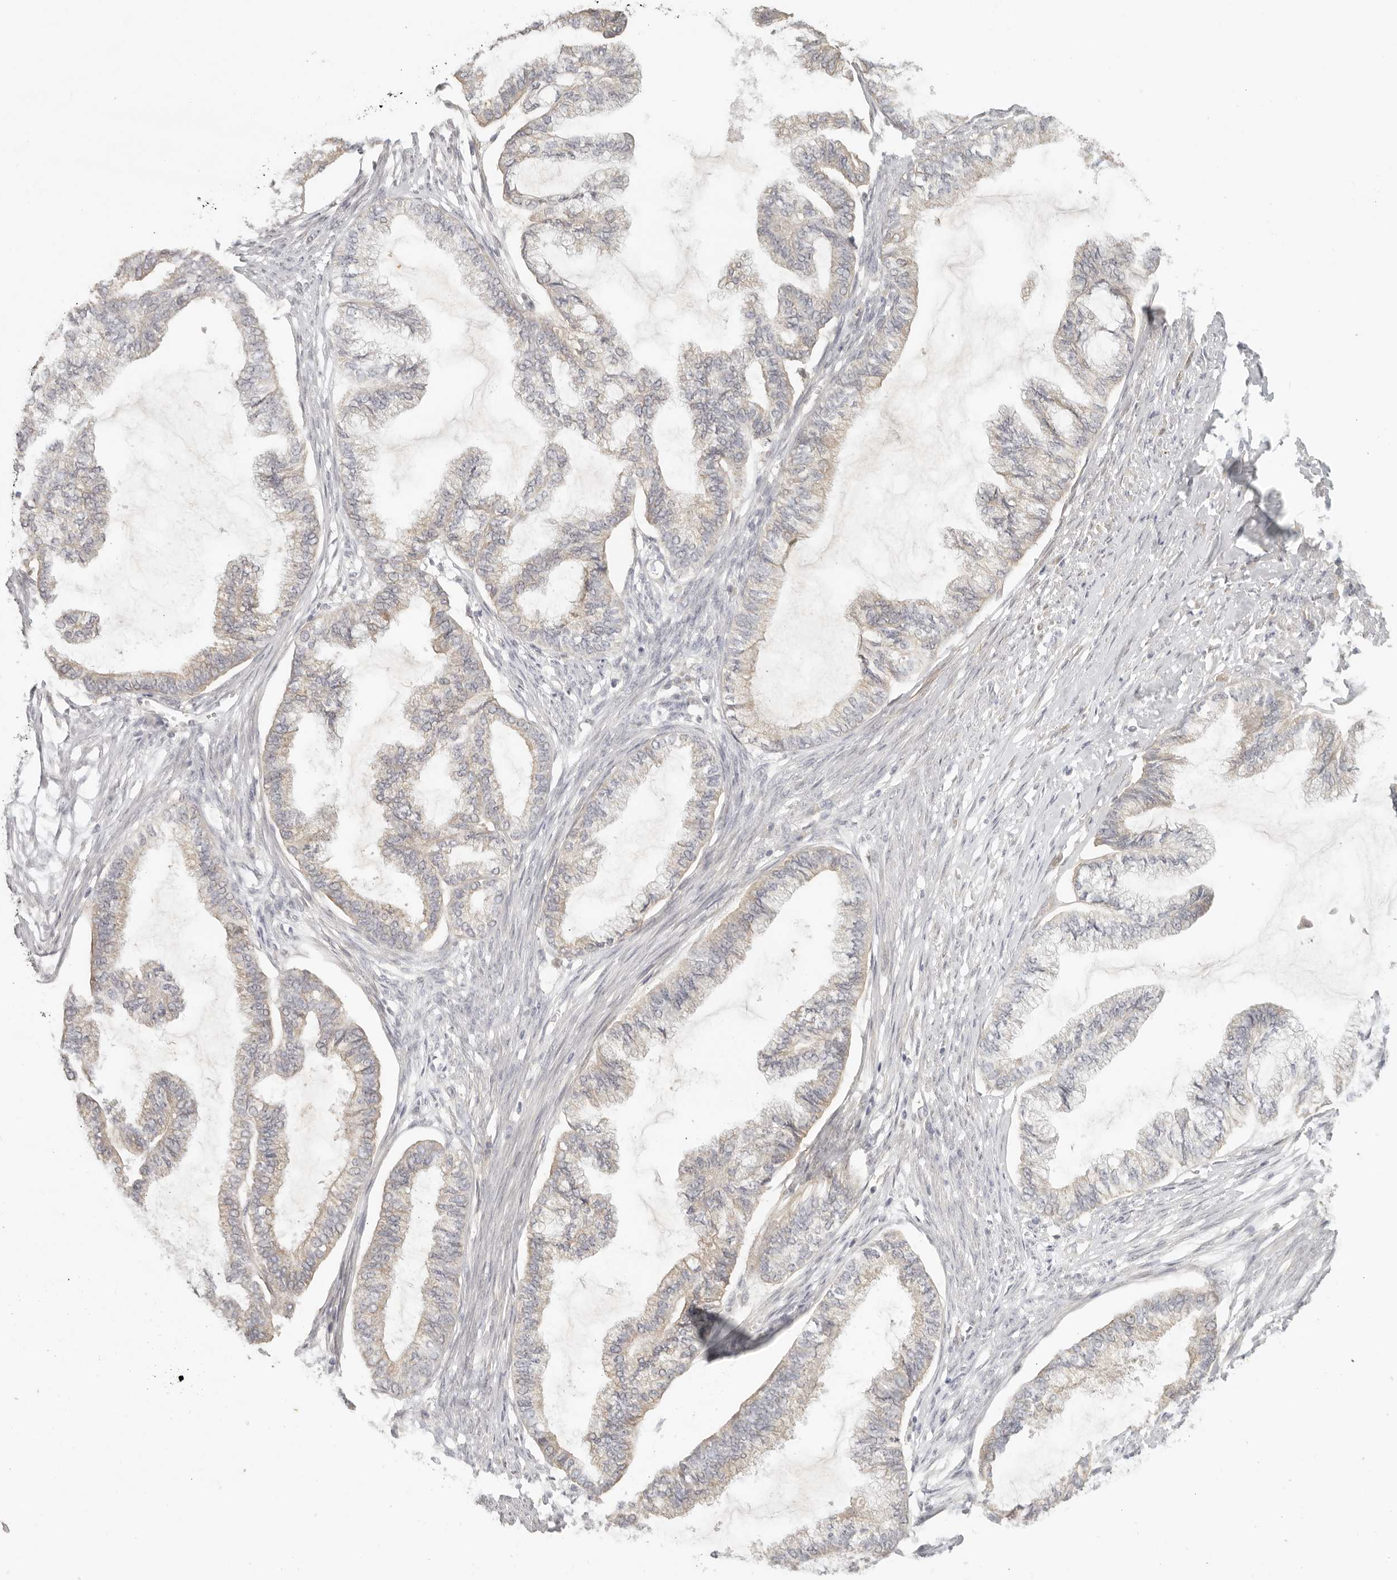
{"staining": {"intensity": "weak", "quantity": "25%-75%", "location": "cytoplasmic/membranous"}, "tissue": "endometrial cancer", "cell_type": "Tumor cells", "image_type": "cancer", "snomed": [{"axis": "morphology", "description": "Adenocarcinoma, NOS"}, {"axis": "topography", "description": "Endometrium"}], "caption": "A micrograph of adenocarcinoma (endometrial) stained for a protein shows weak cytoplasmic/membranous brown staining in tumor cells.", "gene": "AHDC1", "patient": {"sex": "female", "age": 86}}